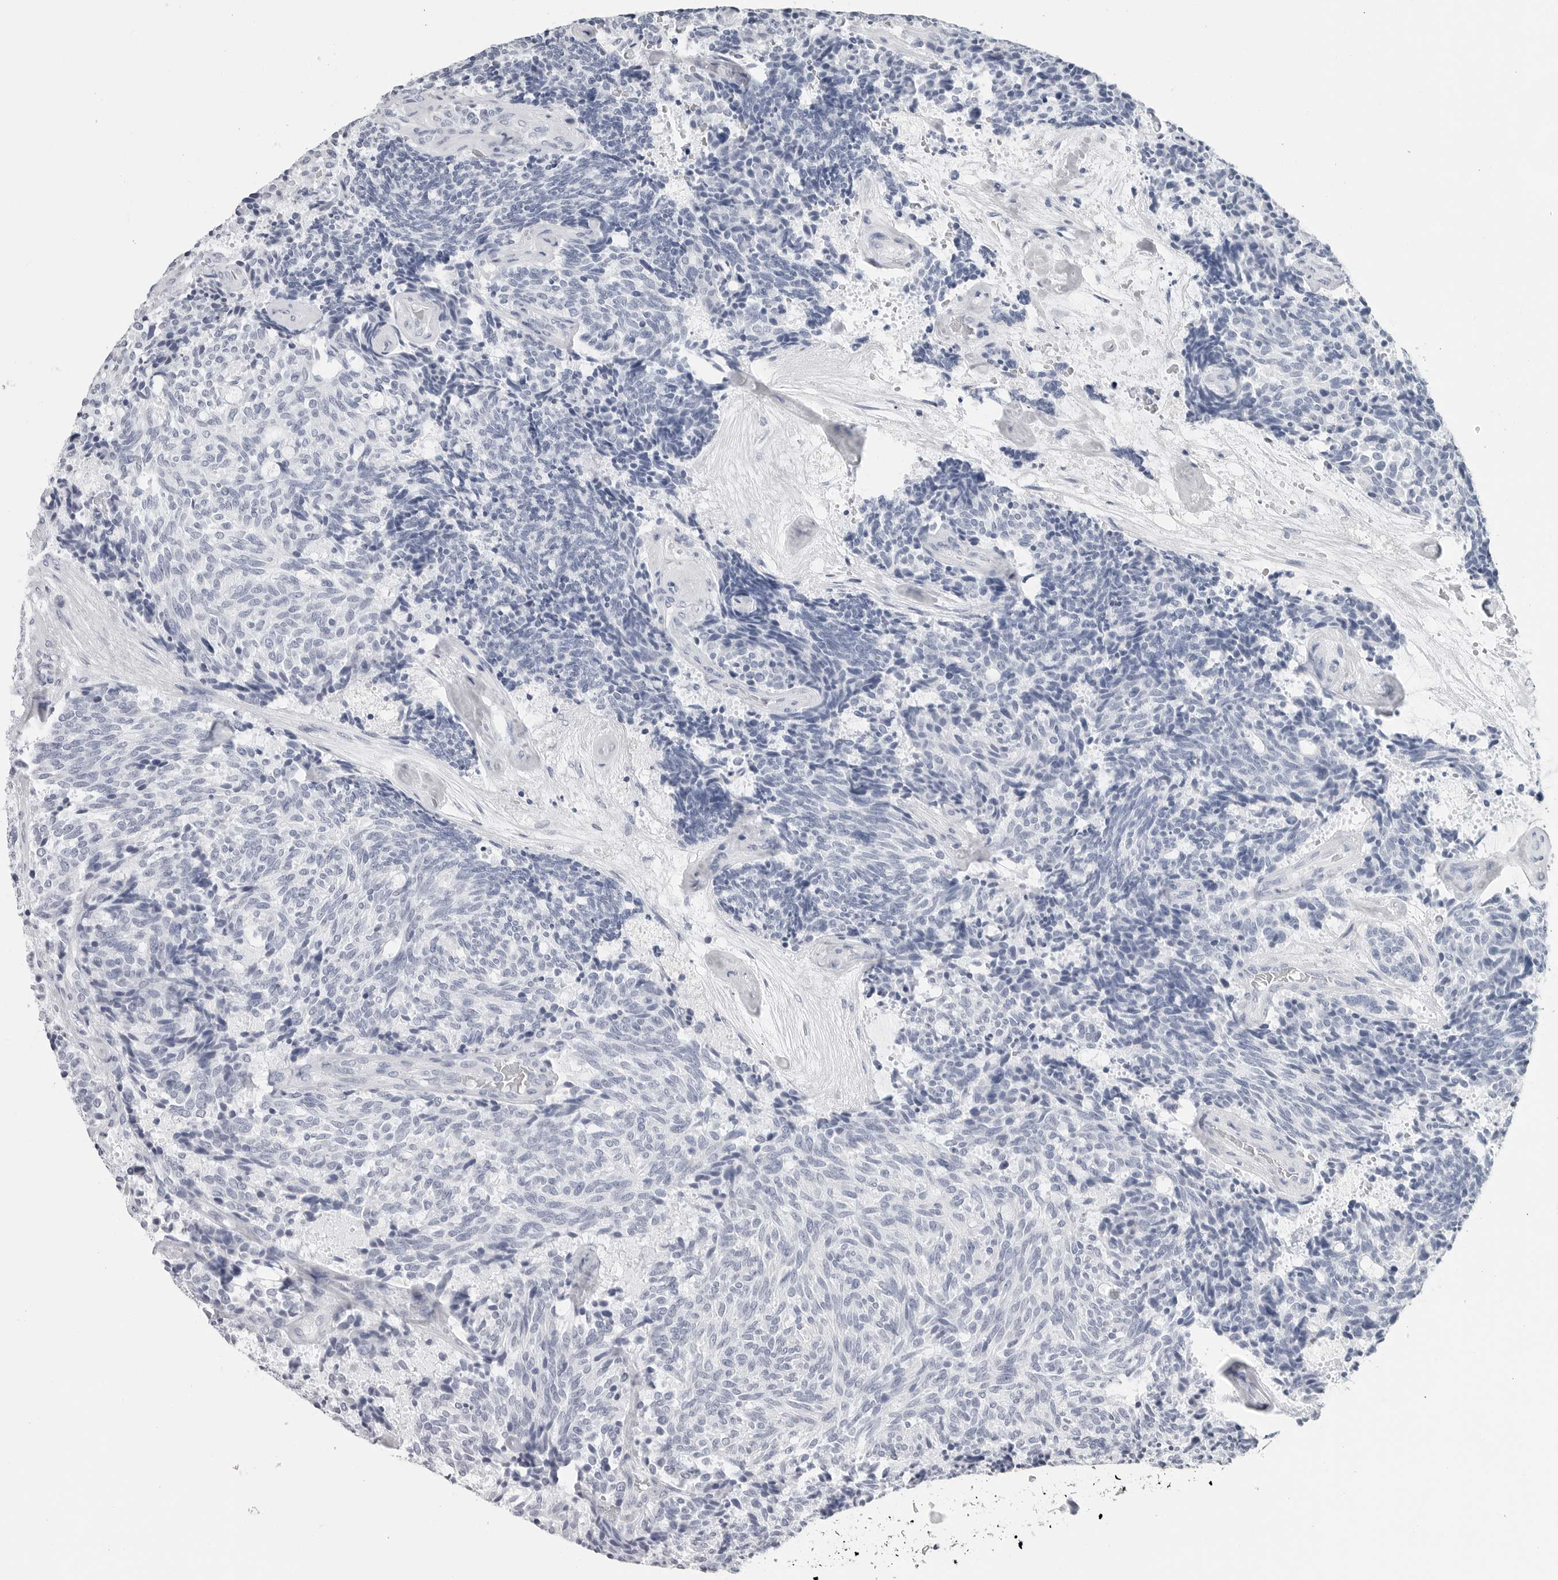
{"staining": {"intensity": "negative", "quantity": "none", "location": "none"}, "tissue": "carcinoid", "cell_type": "Tumor cells", "image_type": "cancer", "snomed": [{"axis": "morphology", "description": "Carcinoid, malignant, NOS"}, {"axis": "topography", "description": "Pancreas"}], "caption": "Tumor cells are negative for protein expression in human malignant carcinoid.", "gene": "CSH1", "patient": {"sex": "female", "age": 54}}